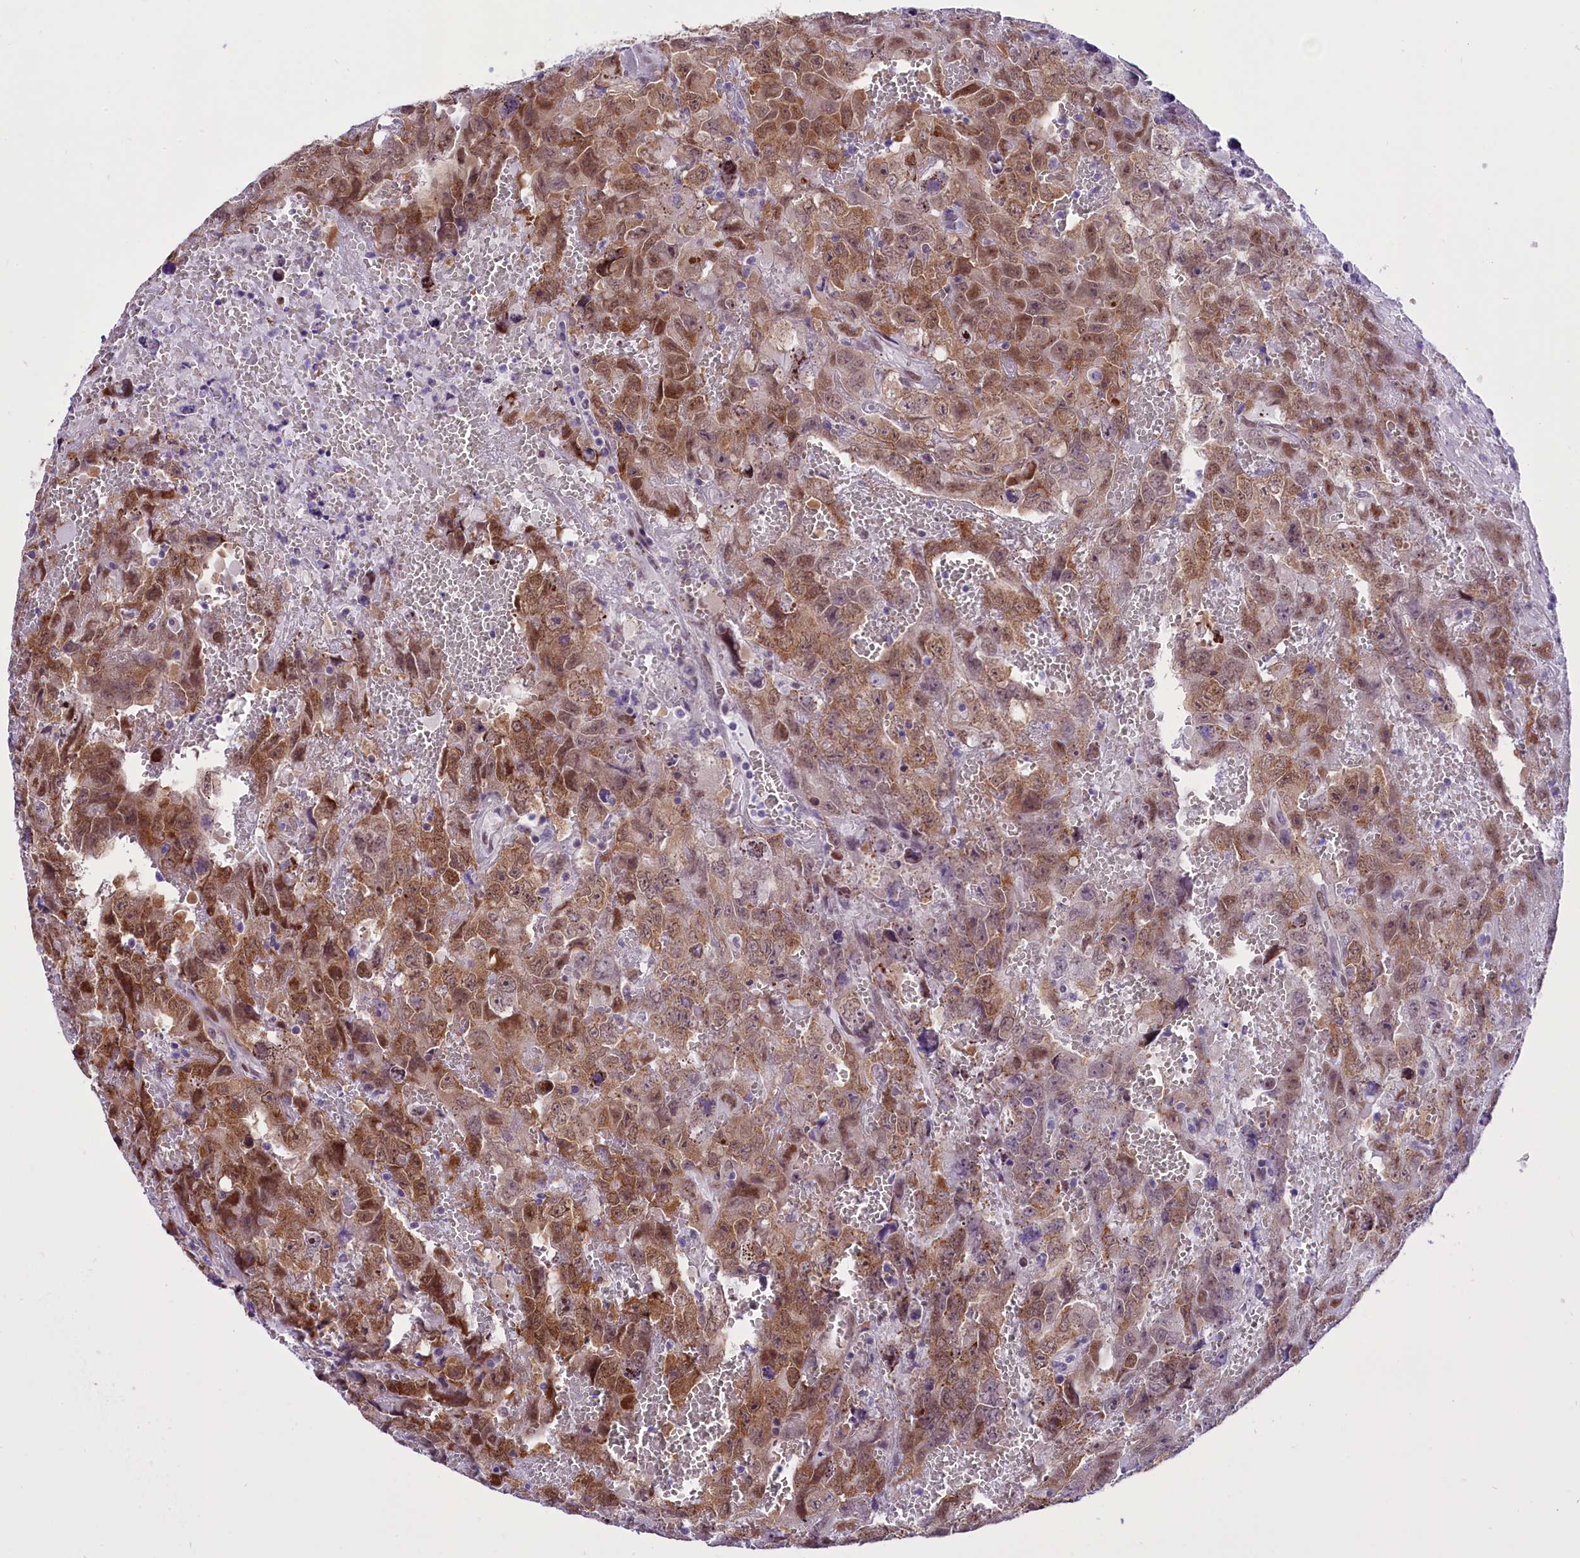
{"staining": {"intensity": "moderate", "quantity": "25%-75%", "location": "nuclear"}, "tissue": "testis cancer", "cell_type": "Tumor cells", "image_type": "cancer", "snomed": [{"axis": "morphology", "description": "Carcinoma, Embryonal, NOS"}, {"axis": "topography", "description": "Testis"}], "caption": "About 25%-75% of tumor cells in embryonal carcinoma (testis) exhibit moderate nuclear protein positivity as visualized by brown immunohistochemical staining.", "gene": "RPS6KB1", "patient": {"sex": "male", "age": 45}}